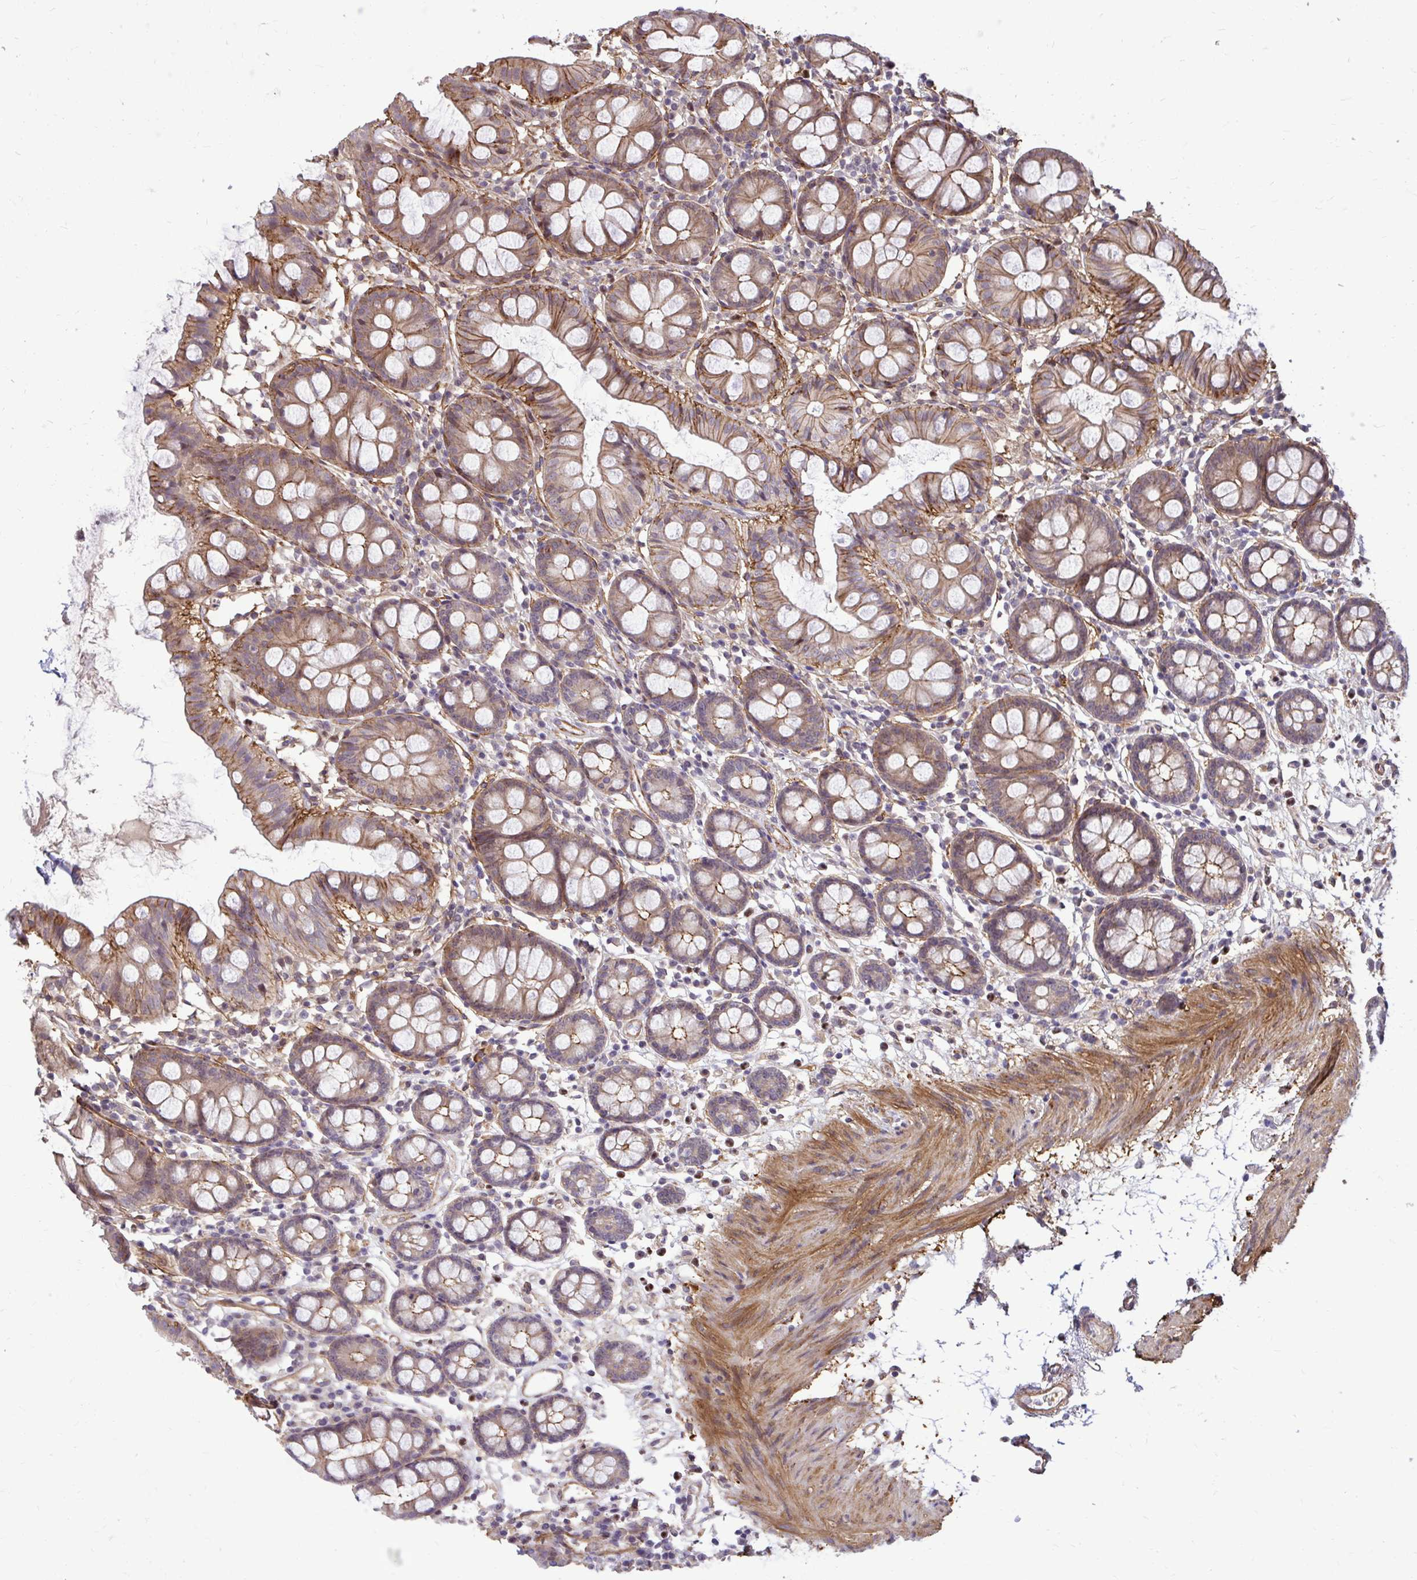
{"staining": {"intensity": "moderate", "quantity": ">75%", "location": "cytoplasmic/membranous"}, "tissue": "colon", "cell_type": "Endothelial cells", "image_type": "normal", "snomed": [{"axis": "morphology", "description": "Normal tissue, NOS"}, {"axis": "topography", "description": "Colon"}], "caption": "The image reveals staining of benign colon, revealing moderate cytoplasmic/membranous protein positivity (brown color) within endothelial cells. Immunohistochemistry stains the protein of interest in brown and the nuclei are stained blue.", "gene": "TRIP6", "patient": {"sex": "female", "age": 84}}